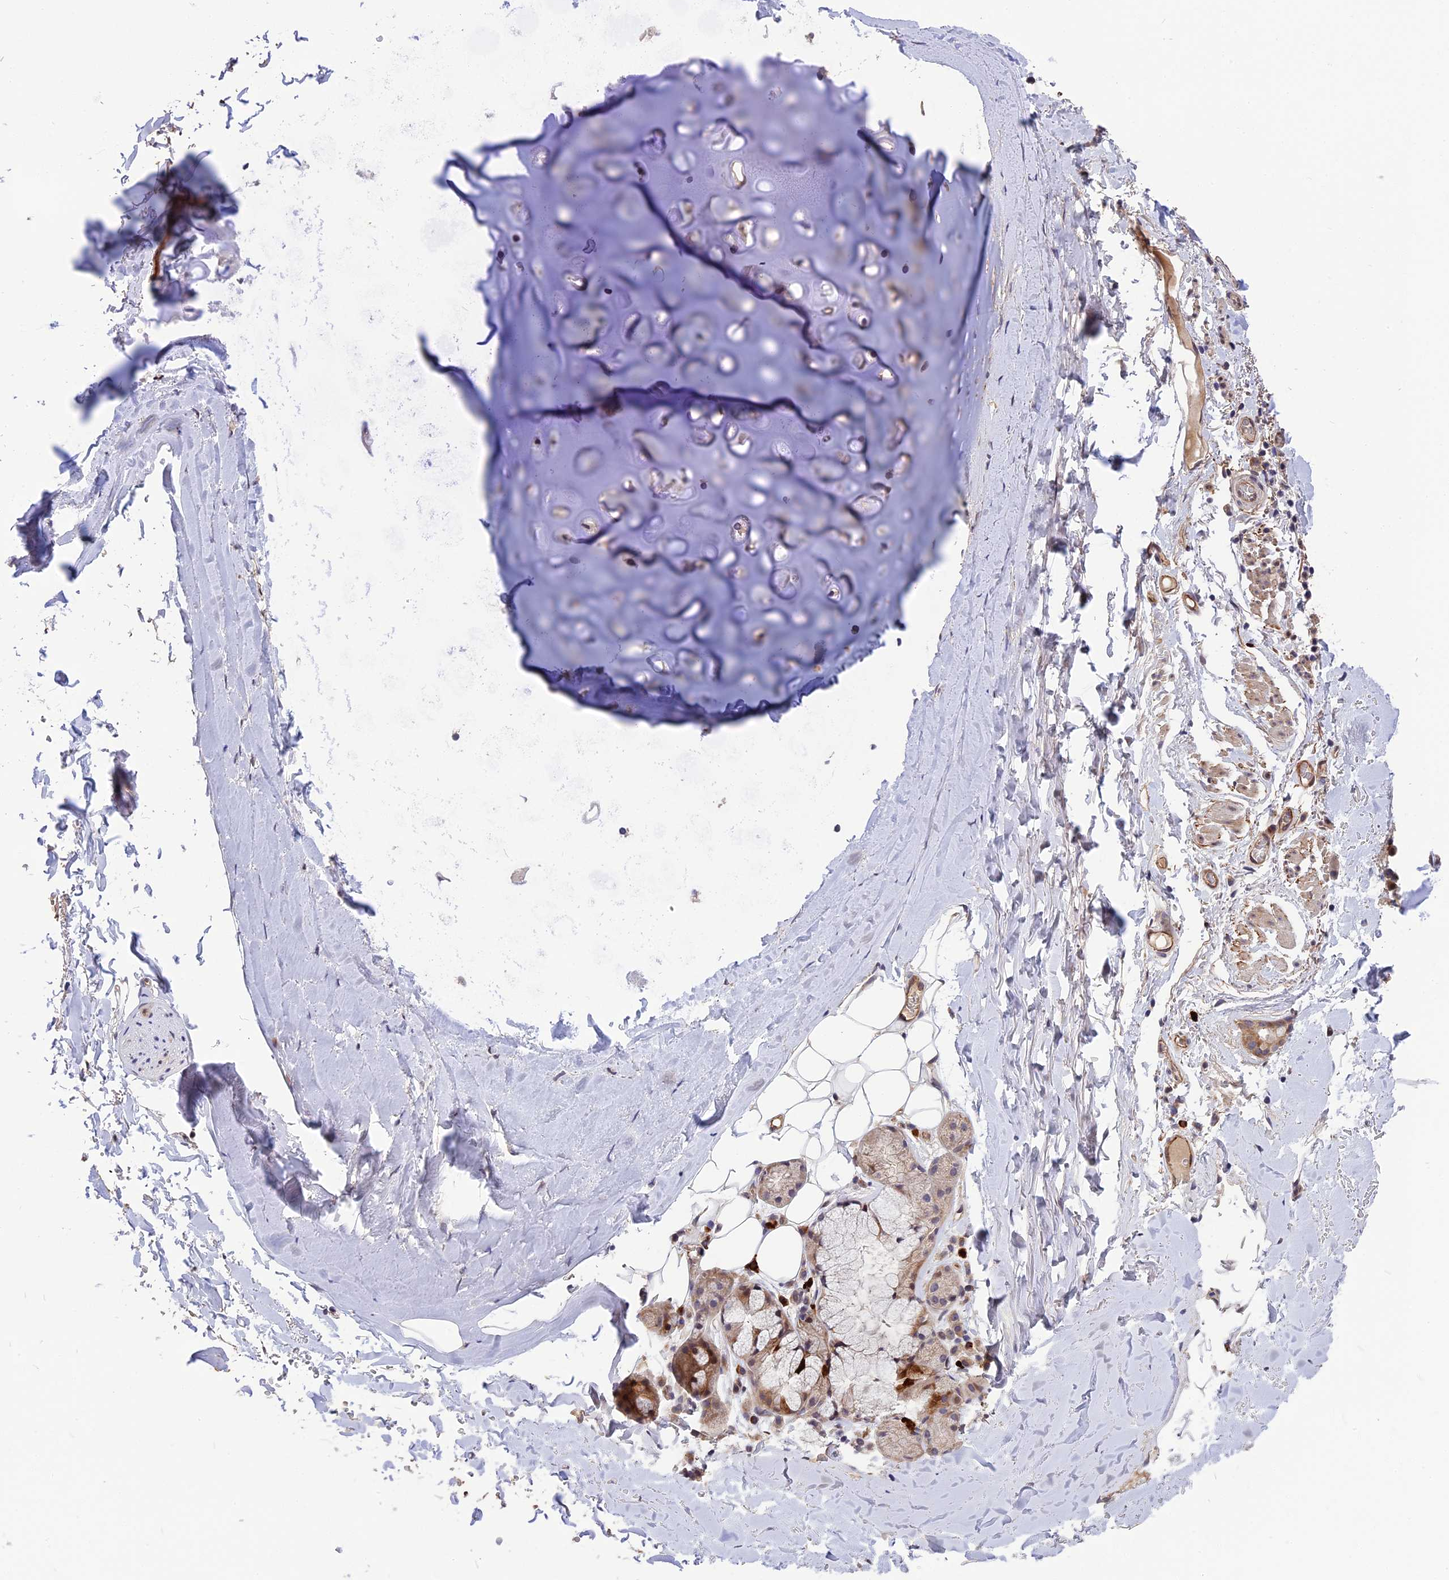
{"staining": {"intensity": "moderate", "quantity": "25%-75%", "location": "none"}, "tissue": "adipose tissue", "cell_type": "Adipocytes", "image_type": "normal", "snomed": [{"axis": "morphology", "description": "Normal tissue, NOS"}, {"axis": "topography", "description": "Lymph node"}, {"axis": "topography", "description": "Bronchus"}], "caption": "Human adipose tissue stained for a protein (brown) demonstrates moderate None positive expression in about 25%-75% of adipocytes.", "gene": "MFSD2A", "patient": {"sex": "male", "age": 63}}